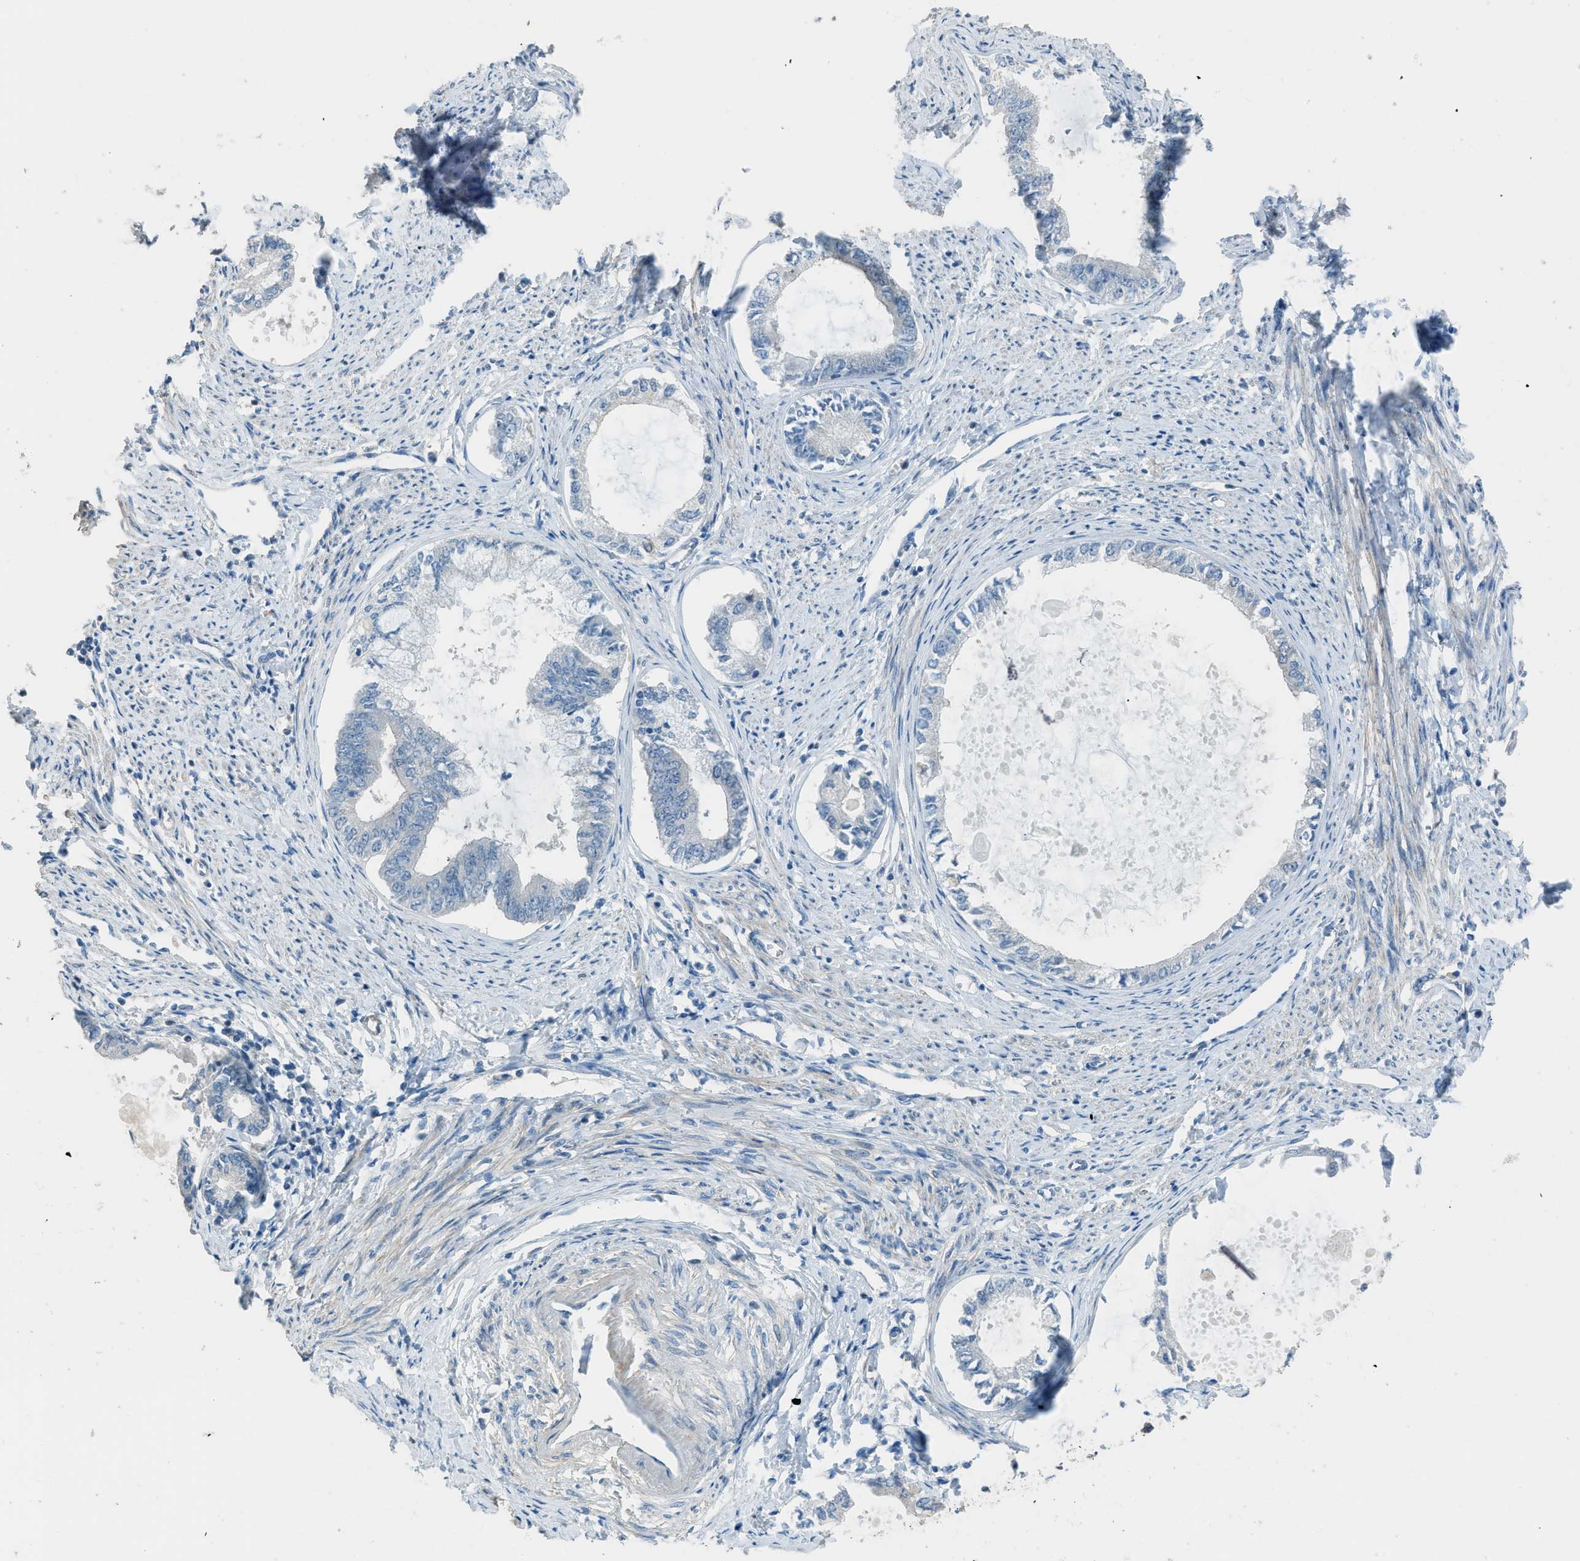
{"staining": {"intensity": "negative", "quantity": "none", "location": "none"}, "tissue": "endometrial cancer", "cell_type": "Tumor cells", "image_type": "cancer", "snomed": [{"axis": "morphology", "description": "Adenocarcinoma, NOS"}, {"axis": "topography", "description": "Endometrium"}], "caption": "The histopathology image exhibits no staining of tumor cells in endometrial adenocarcinoma.", "gene": "TIMD4", "patient": {"sex": "female", "age": 86}}